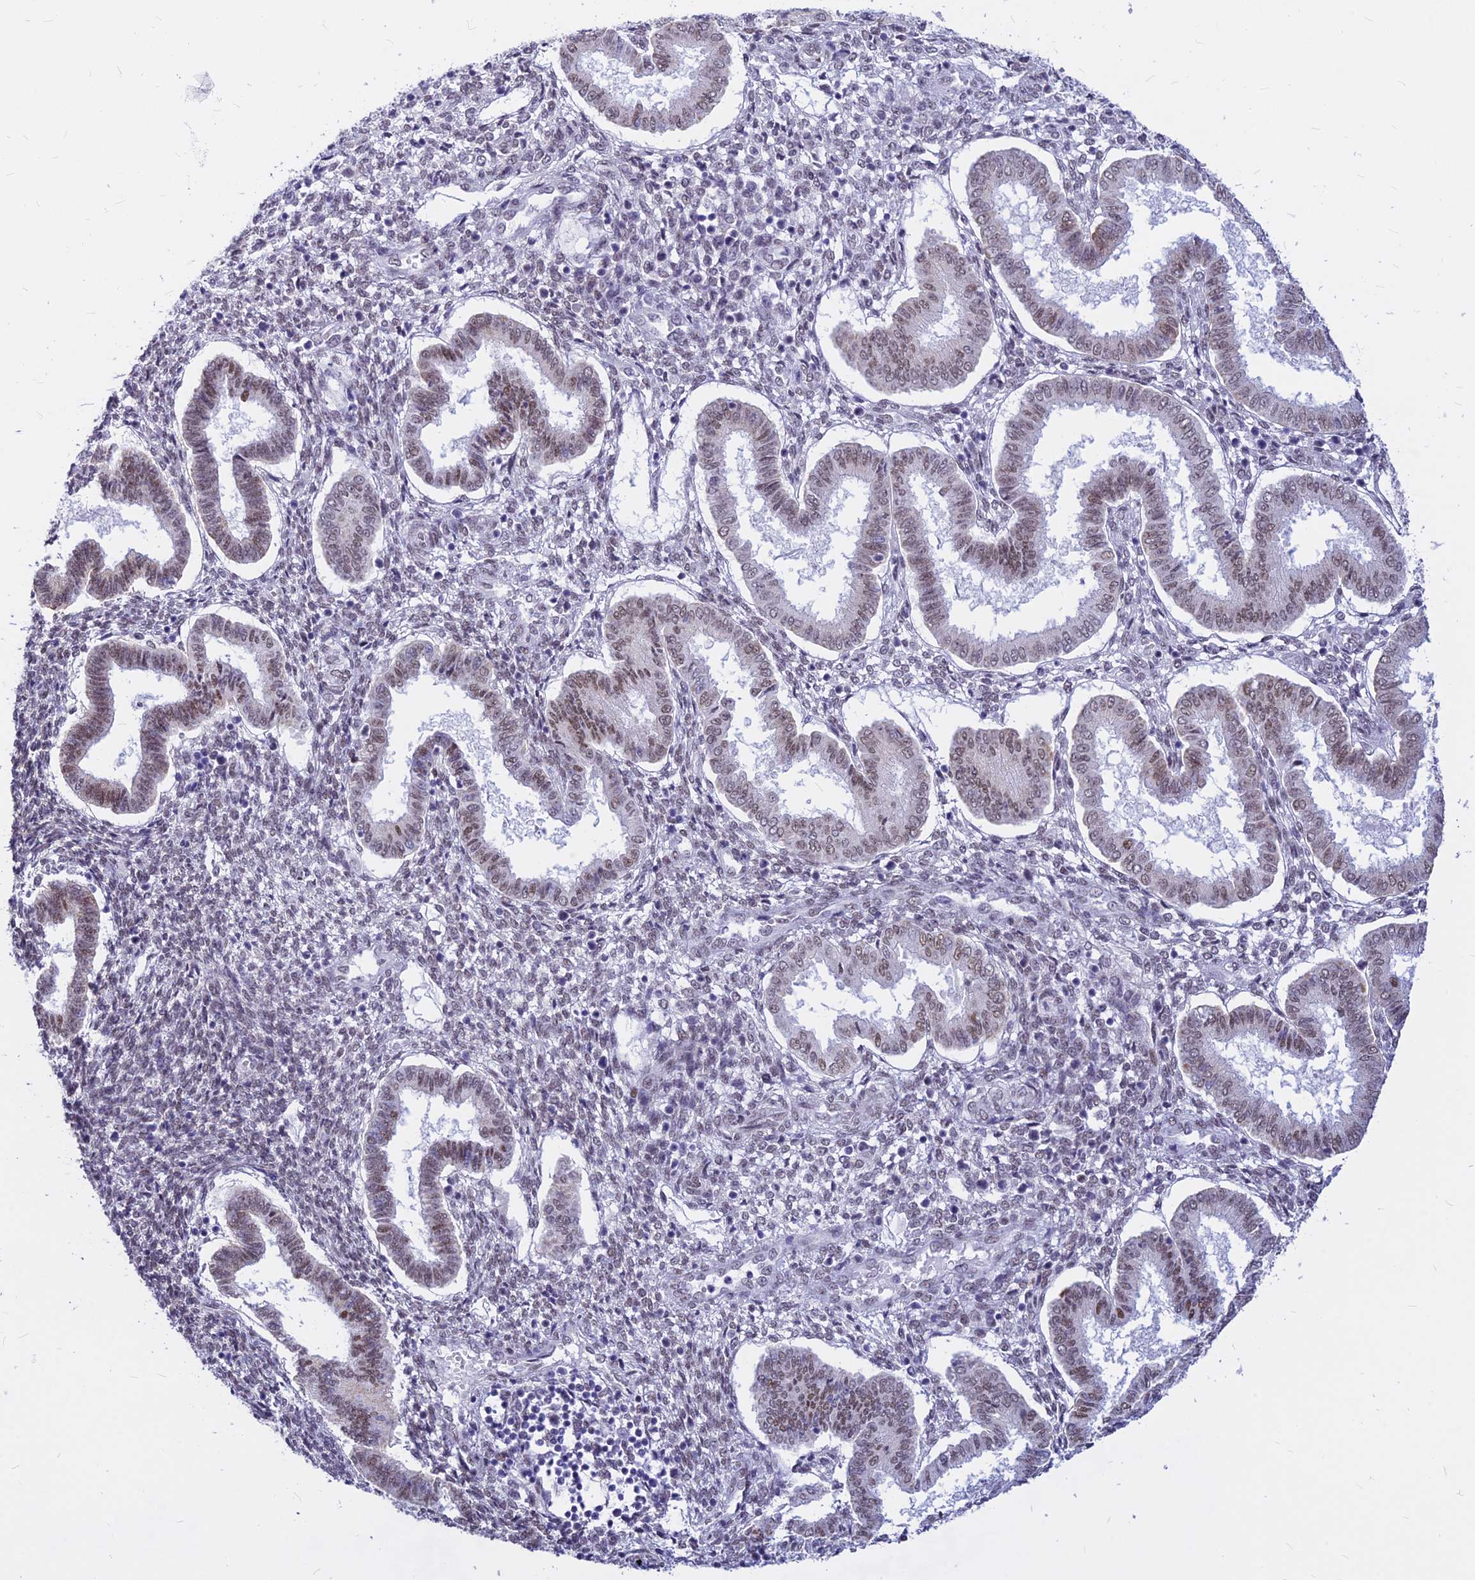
{"staining": {"intensity": "weak", "quantity": "<25%", "location": "nuclear"}, "tissue": "endometrium", "cell_type": "Cells in endometrial stroma", "image_type": "normal", "snomed": [{"axis": "morphology", "description": "Normal tissue, NOS"}, {"axis": "topography", "description": "Endometrium"}], "caption": "IHC photomicrograph of benign human endometrium stained for a protein (brown), which reveals no expression in cells in endometrial stroma. (DAB (3,3'-diaminobenzidine) IHC visualized using brightfield microscopy, high magnification).", "gene": "KCTD13", "patient": {"sex": "female", "age": 24}}